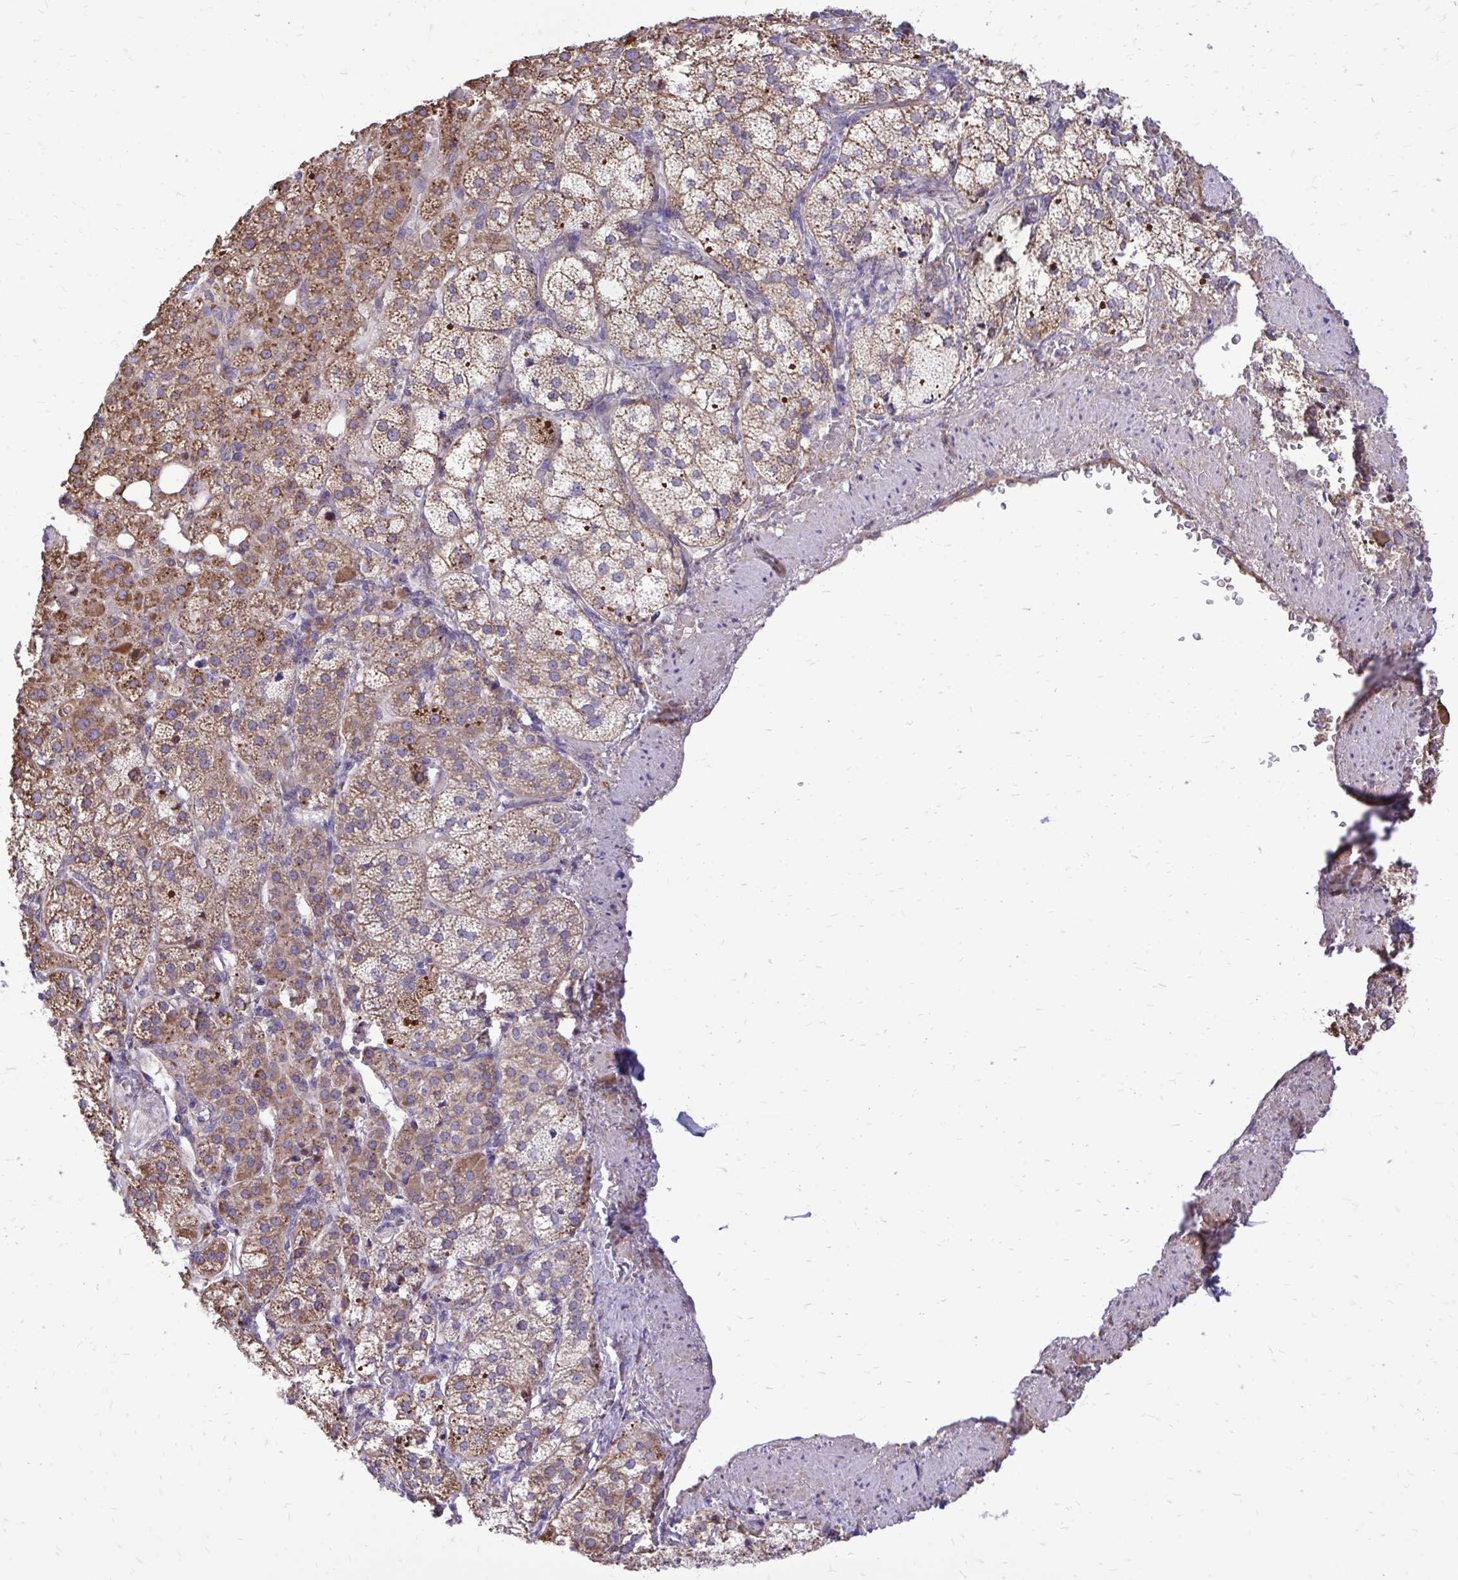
{"staining": {"intensity": "moderate", "quantity": ">75%", "location": "cytoplasmic/membranous"}, "tissue": "adrenal gland", "cell_type": "Glandular cells", "image_type": "normal", "snomed": [{"axis": "morphology", "description": "Normal tissue, NOS"}, {"axis": "topography", "description": "Adrenal gland"}], "caption": "Moderate cytoplasmic/membranous protein expression is appreciated in approximately >75% of glandular cells in adrenal gland. (Brightfield microscopy of DAB IHC at high magnification).", "gene": "ATP13A2", "patient": {"sex": "female", "age": 60}}